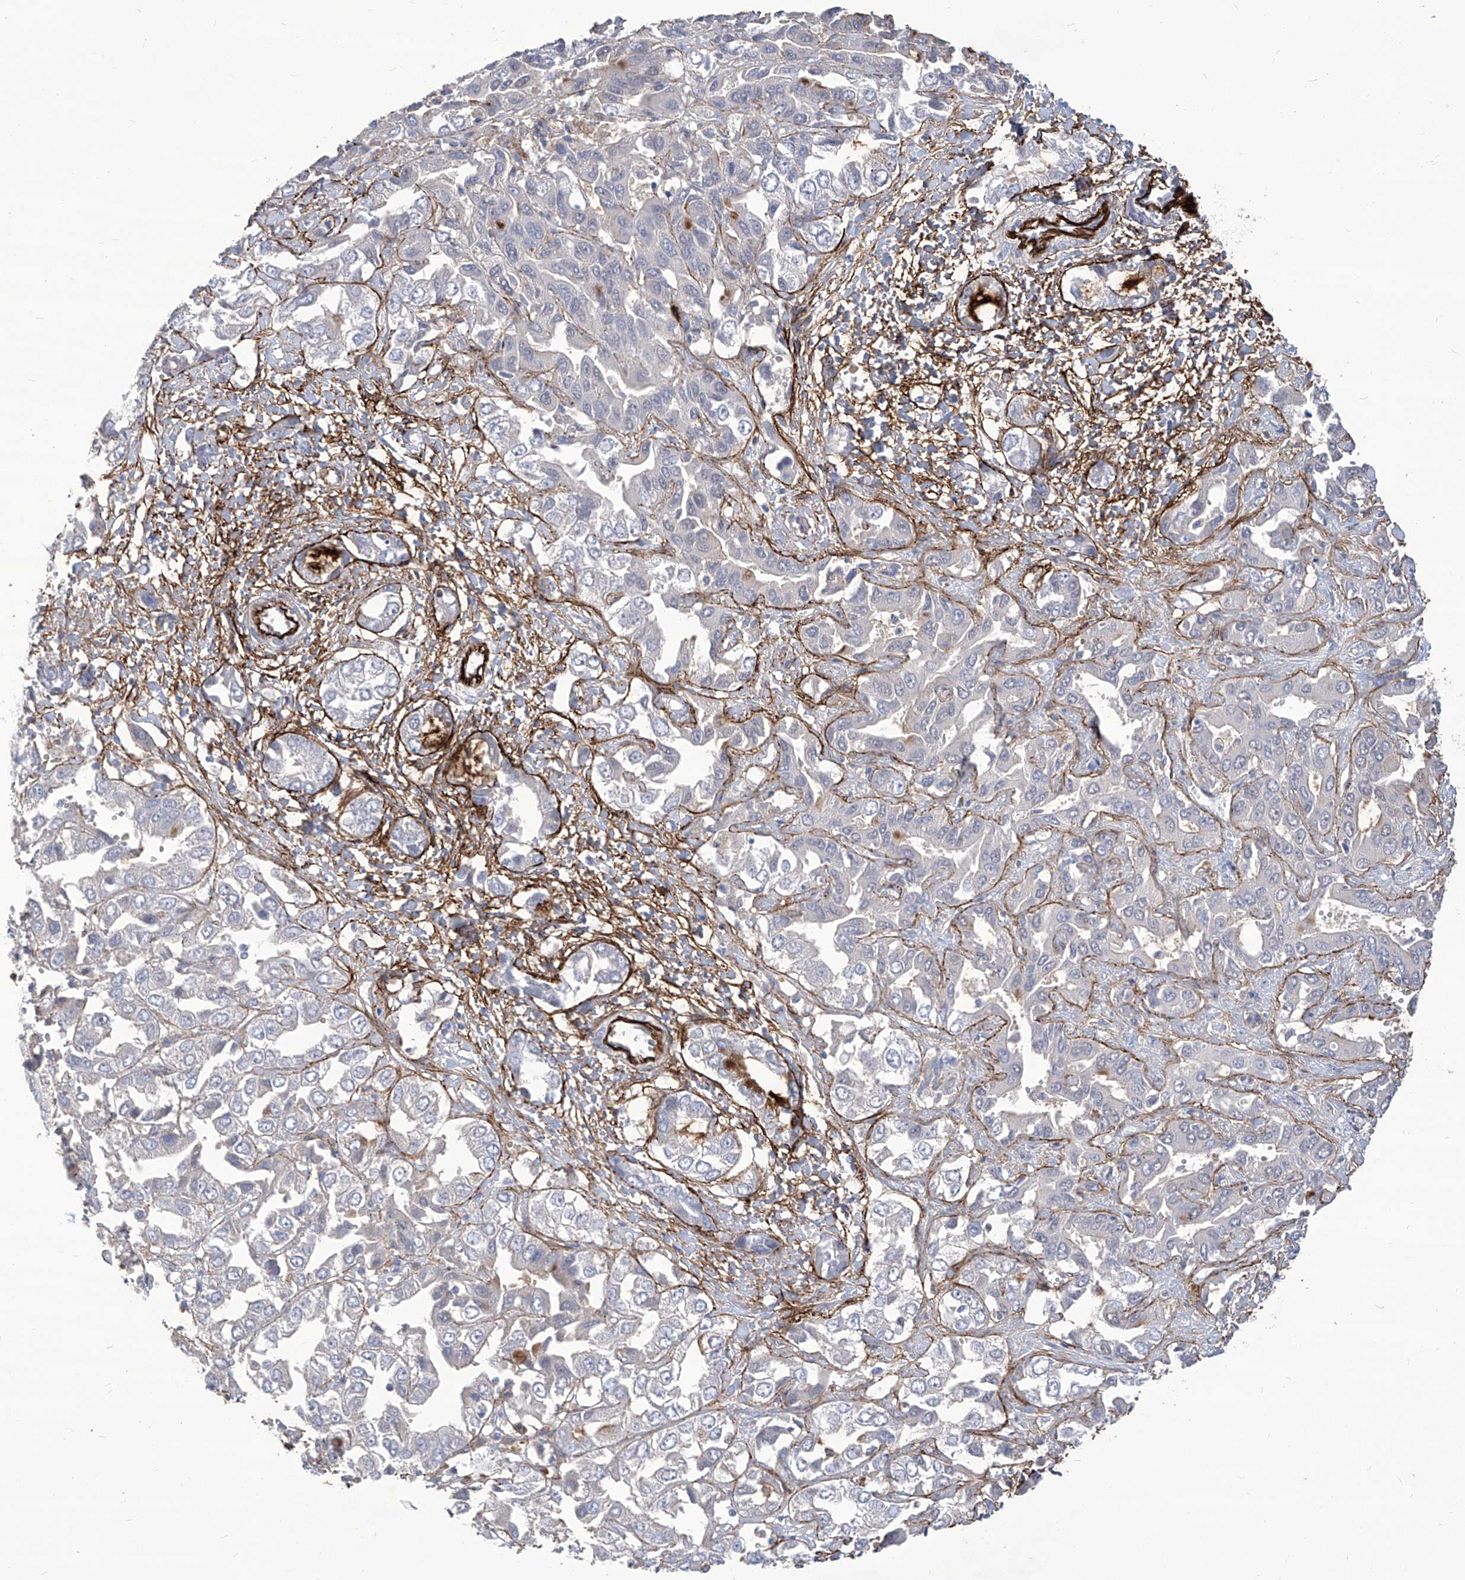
{"staining": {"intensity": "negative", "quantity": "none", "location": "none"}, "tissue": "liver cancer", "cell_type": "Tumor cells", "image_type": "cancer", "snomed": [{"axis": "morphology", "description": "Cholangiocarcinoma"}, {"axis": "topography", "description": "Liver"}], "caption": "Immunohistochemical staining of liver cancer (cholangiocarcinoma) shows no significant staining in tumor cells.", "gene": "TXNIP", "patient": {"sex": "female", "age": 52}}